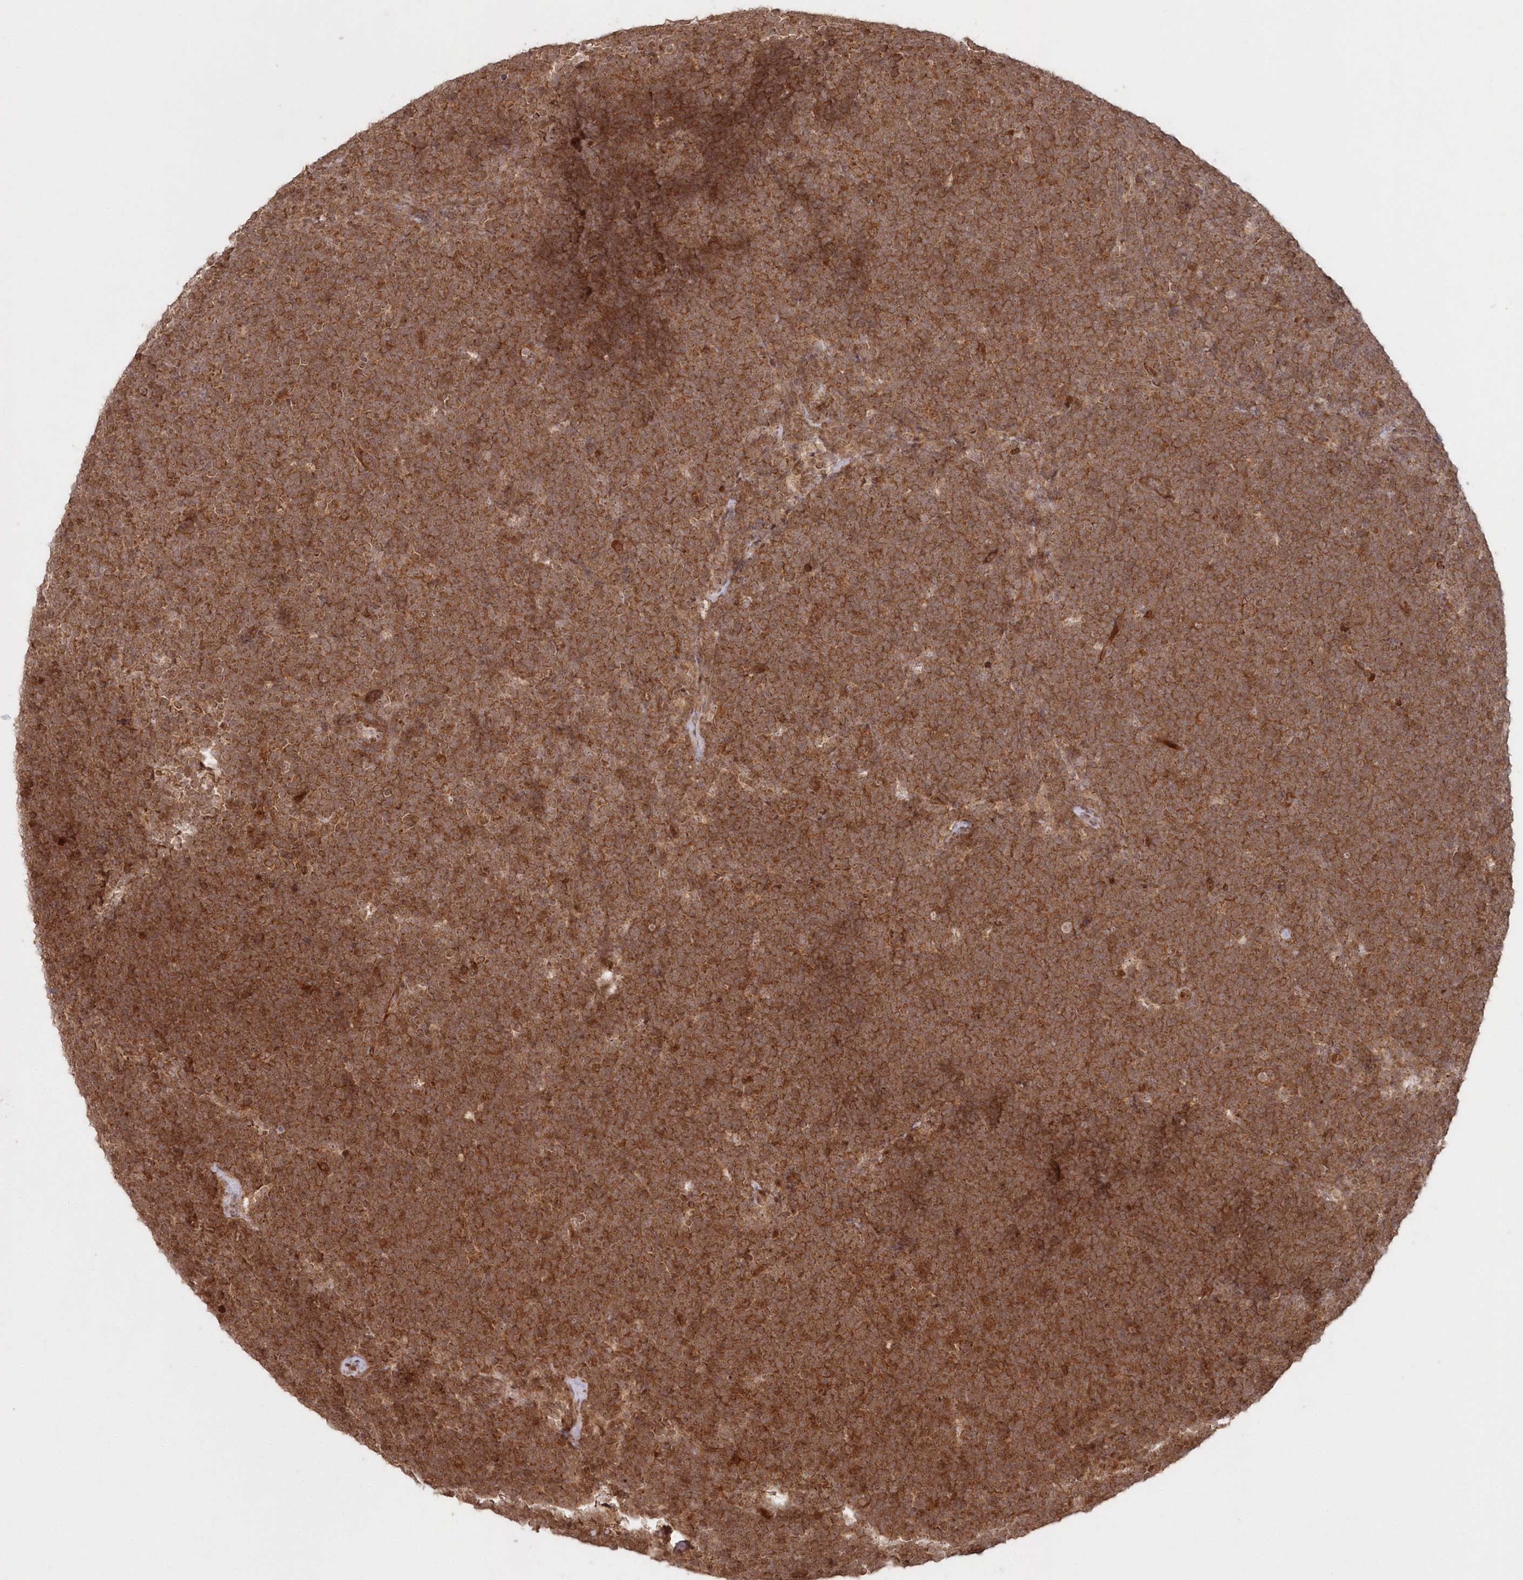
{"staining": {"intensity": "moderate", "quantity": ">75%", "location": "cytoplasmic/membranous"}, "tissue": "lymphoma", "cell_type": "Tumor cells", "image_type": "cancer", "snomed": [{"axis": "morphology", "description": "Malignant lymphoma, non-Hodgkin's type, High grade"}, {"axis": "topography", "description": "Lymph node"}], "caption": "Immunohistochemistry of human malignant lymphoma, non-Hodgkin's type (high-grade) displays medium levels of moderate cytoplasmic/membranous positivity in about >75% of tumor cells. (brown staining indicates protein expression, while blue staining denotes nuclei).", "gene": "SERINC1", "patient": {"sex": "male", "age": 13}}